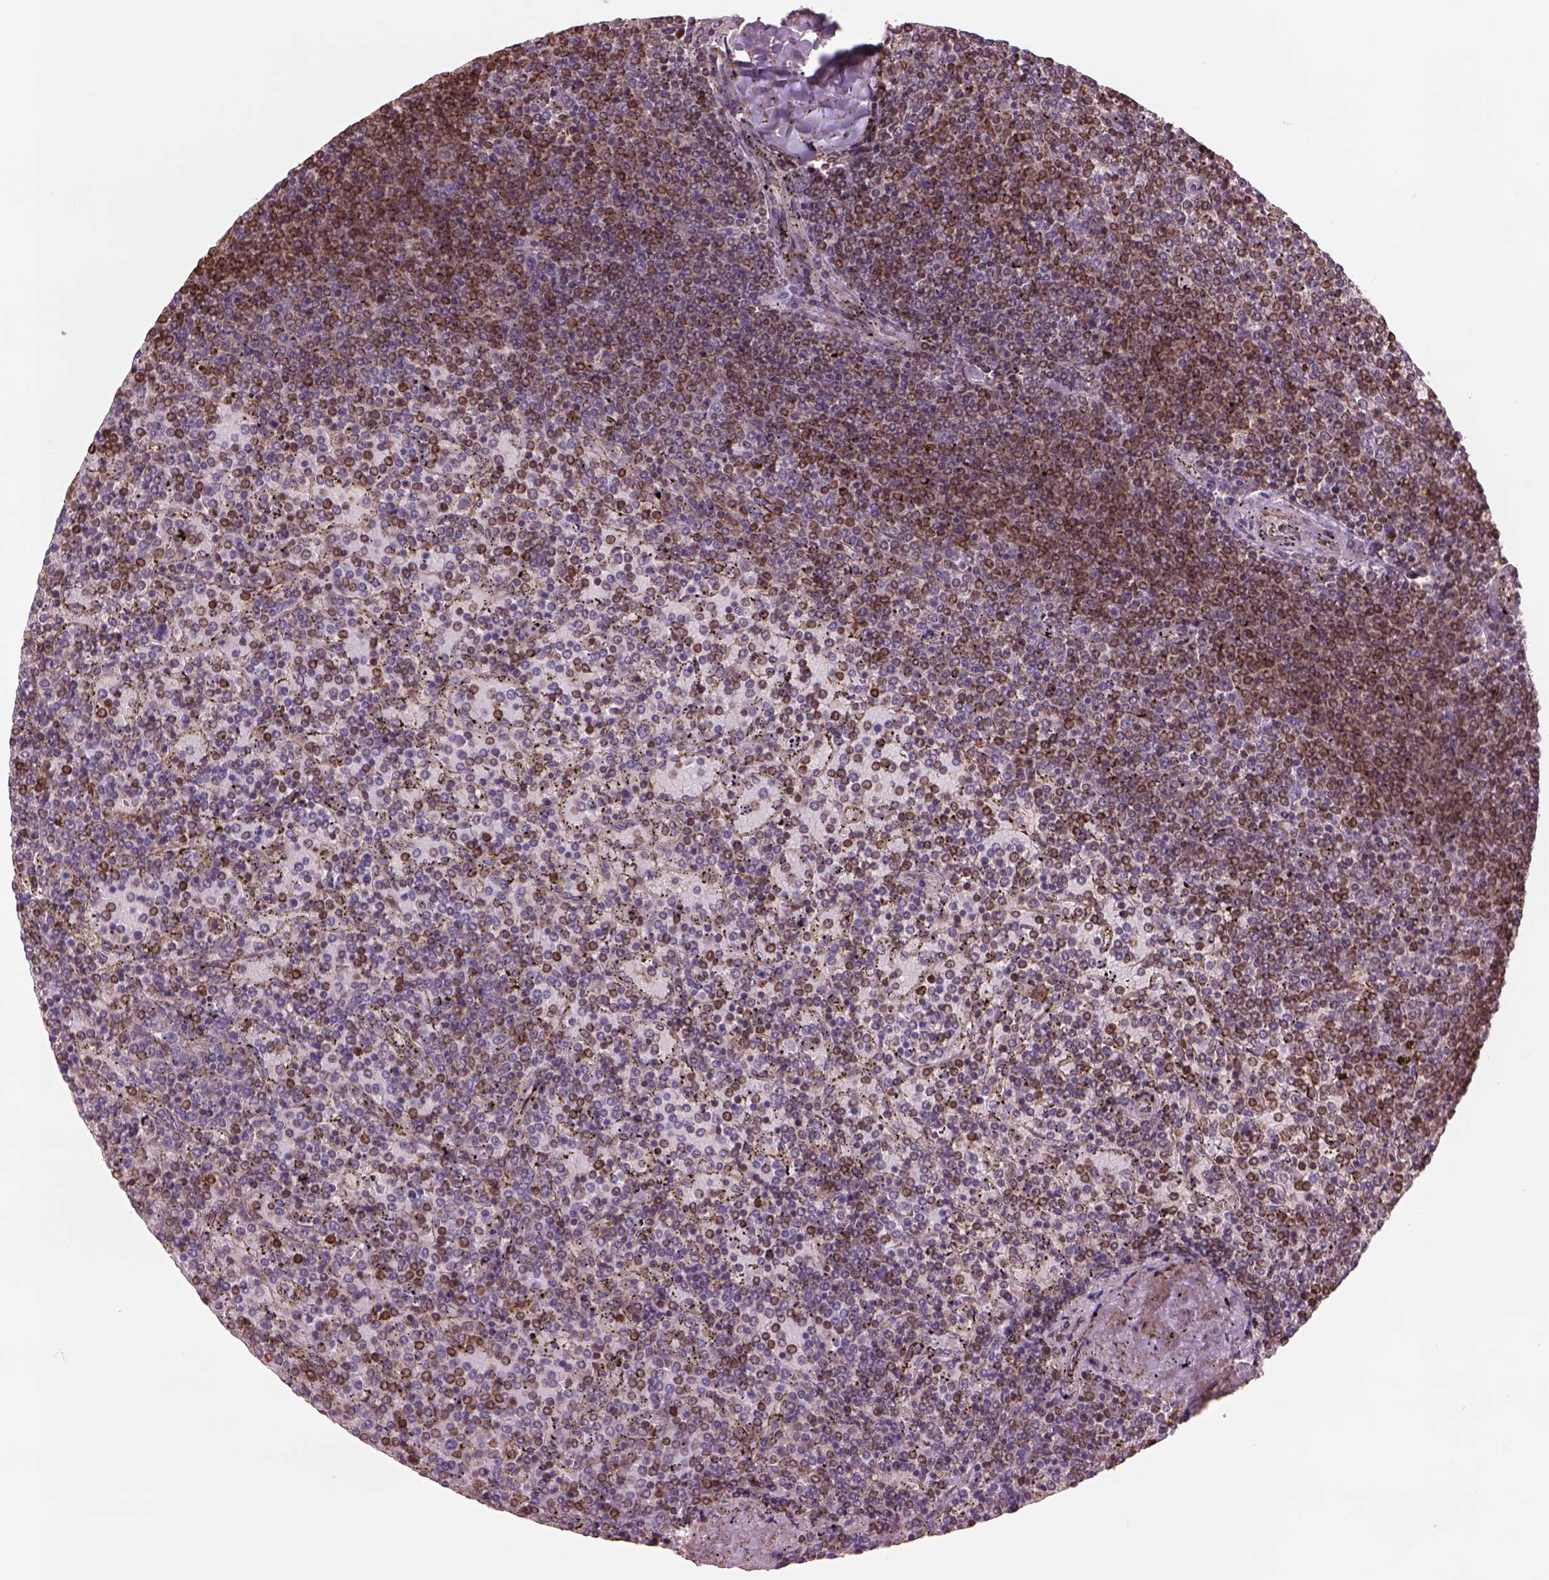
{"staining": {"intensity": "moderate", "quantity": "<25%", "location": "cytoplasmic/membranous"}, "tissue": "lymphoma", "cell_type": "Tumor cells", "image_type": "cancer", "snomed": [{"axis": "morphology", "description": "Malignant lymphoma, non-Hodgkin's type, Low grade"}, {"axis": "topography", "description": "Spleen"}], "caption": "This is a histology image of IHC staining of low-grade malignant lymphoma, non-Hodgkin's type, which shows moderate positivity in the cytoplasmic/membranous of tumor cells.", "gene": "LIN7A", "patient": {"sex": "female", "age": 77}}